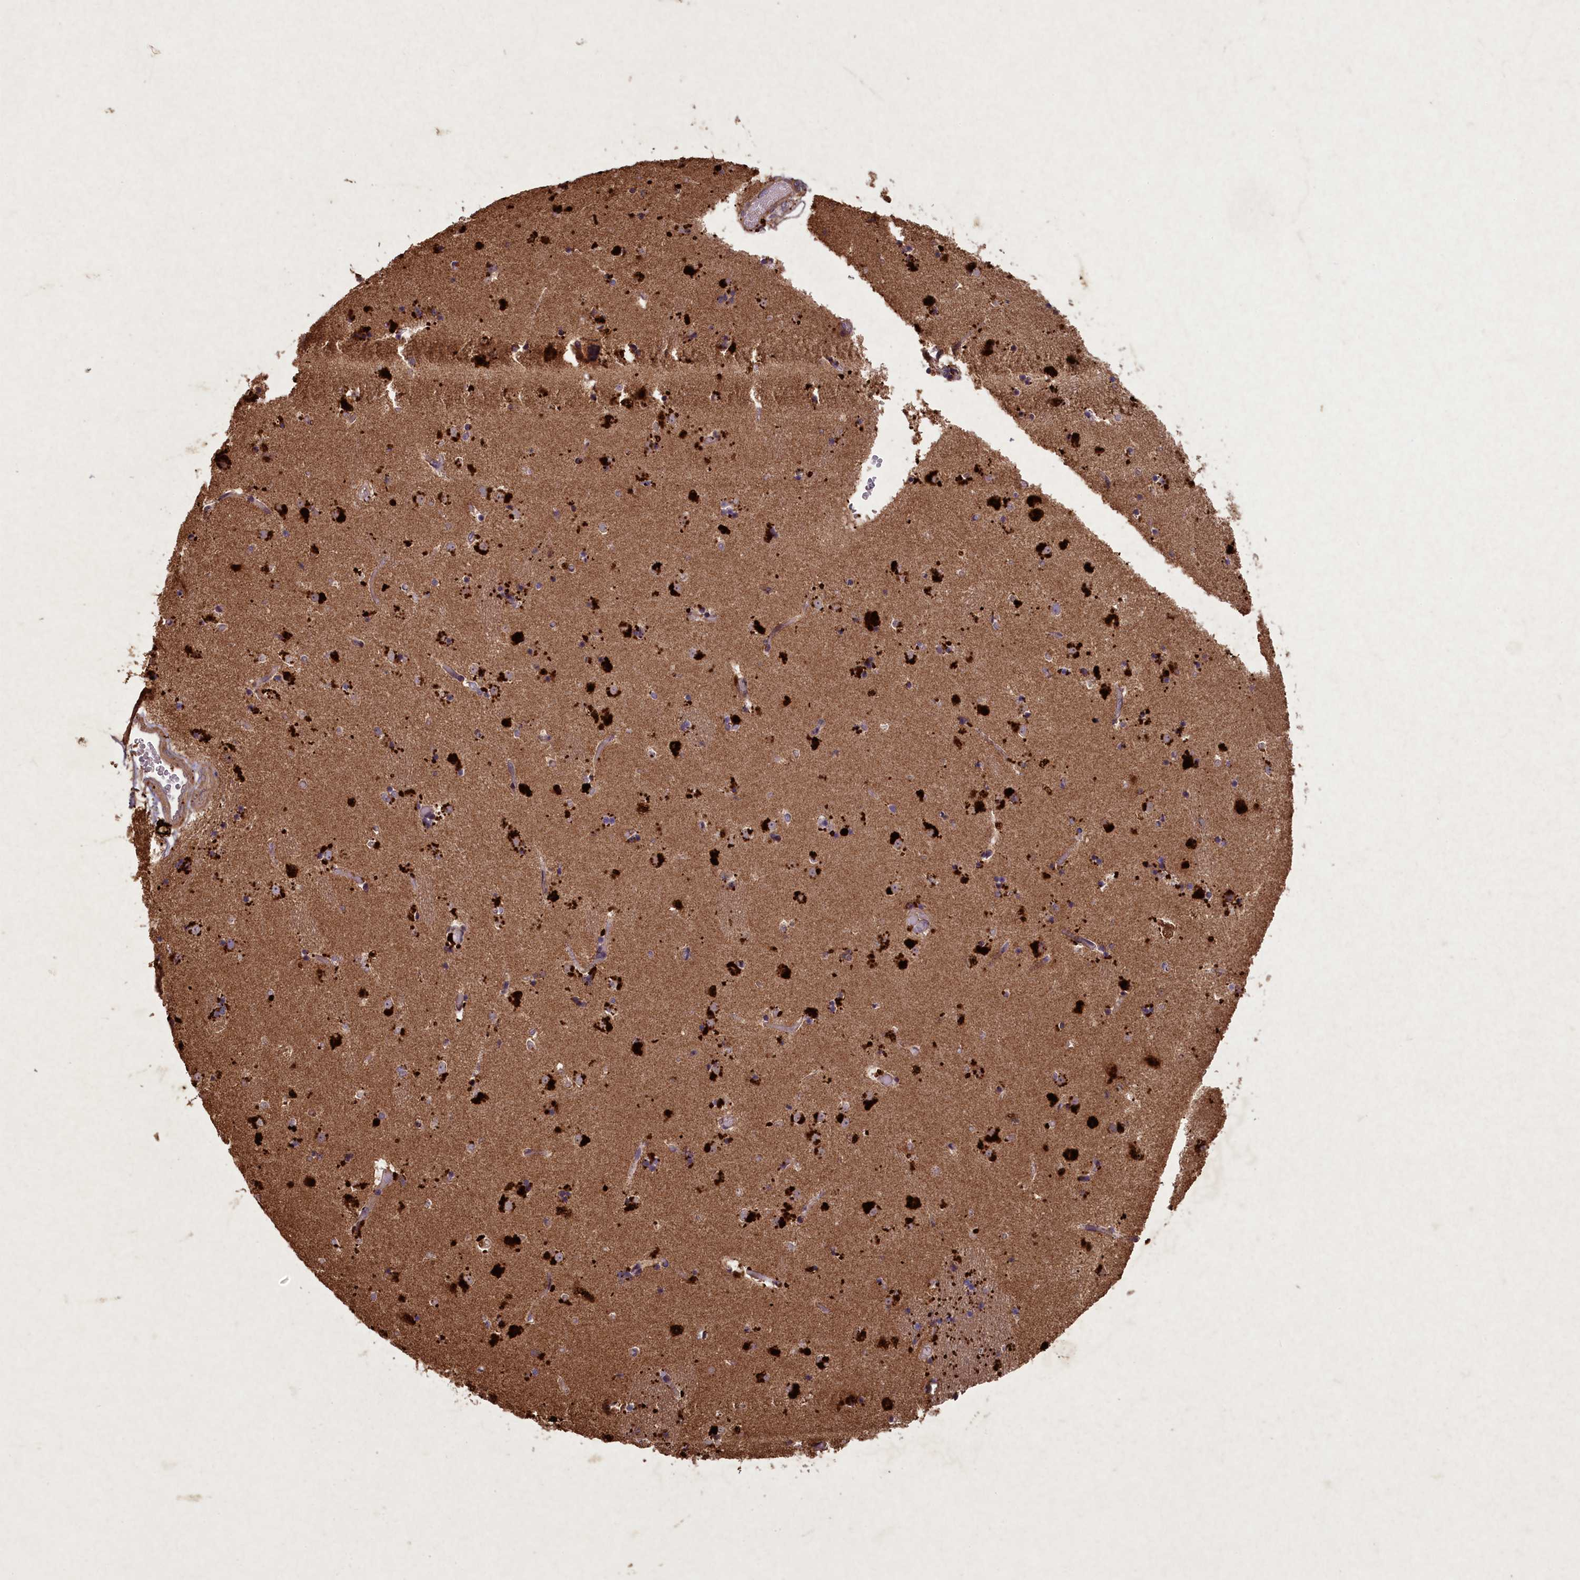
{"staining": {"intensity": "moderate", "quantity": "<25%", "location": "cytoplasmic/membranous"}, "tissue": "caudate", "cell_type": "Glial cells", "image_type": "normal", "snomed": [{"axis": "morphology", "description": "Normal tissue, NOS"}, {"axis": "topography", "description": "Lateral ventricle wall"}], "caption": "Approximately <25% of glial cells in unremarkable human caudate exhibit moderate cytoplasmic/membranous protein expression as visualized by brown immunohistochemical staining.", "gene": "CIAO2B", "patient": {"sex": "female", "age": 52}}